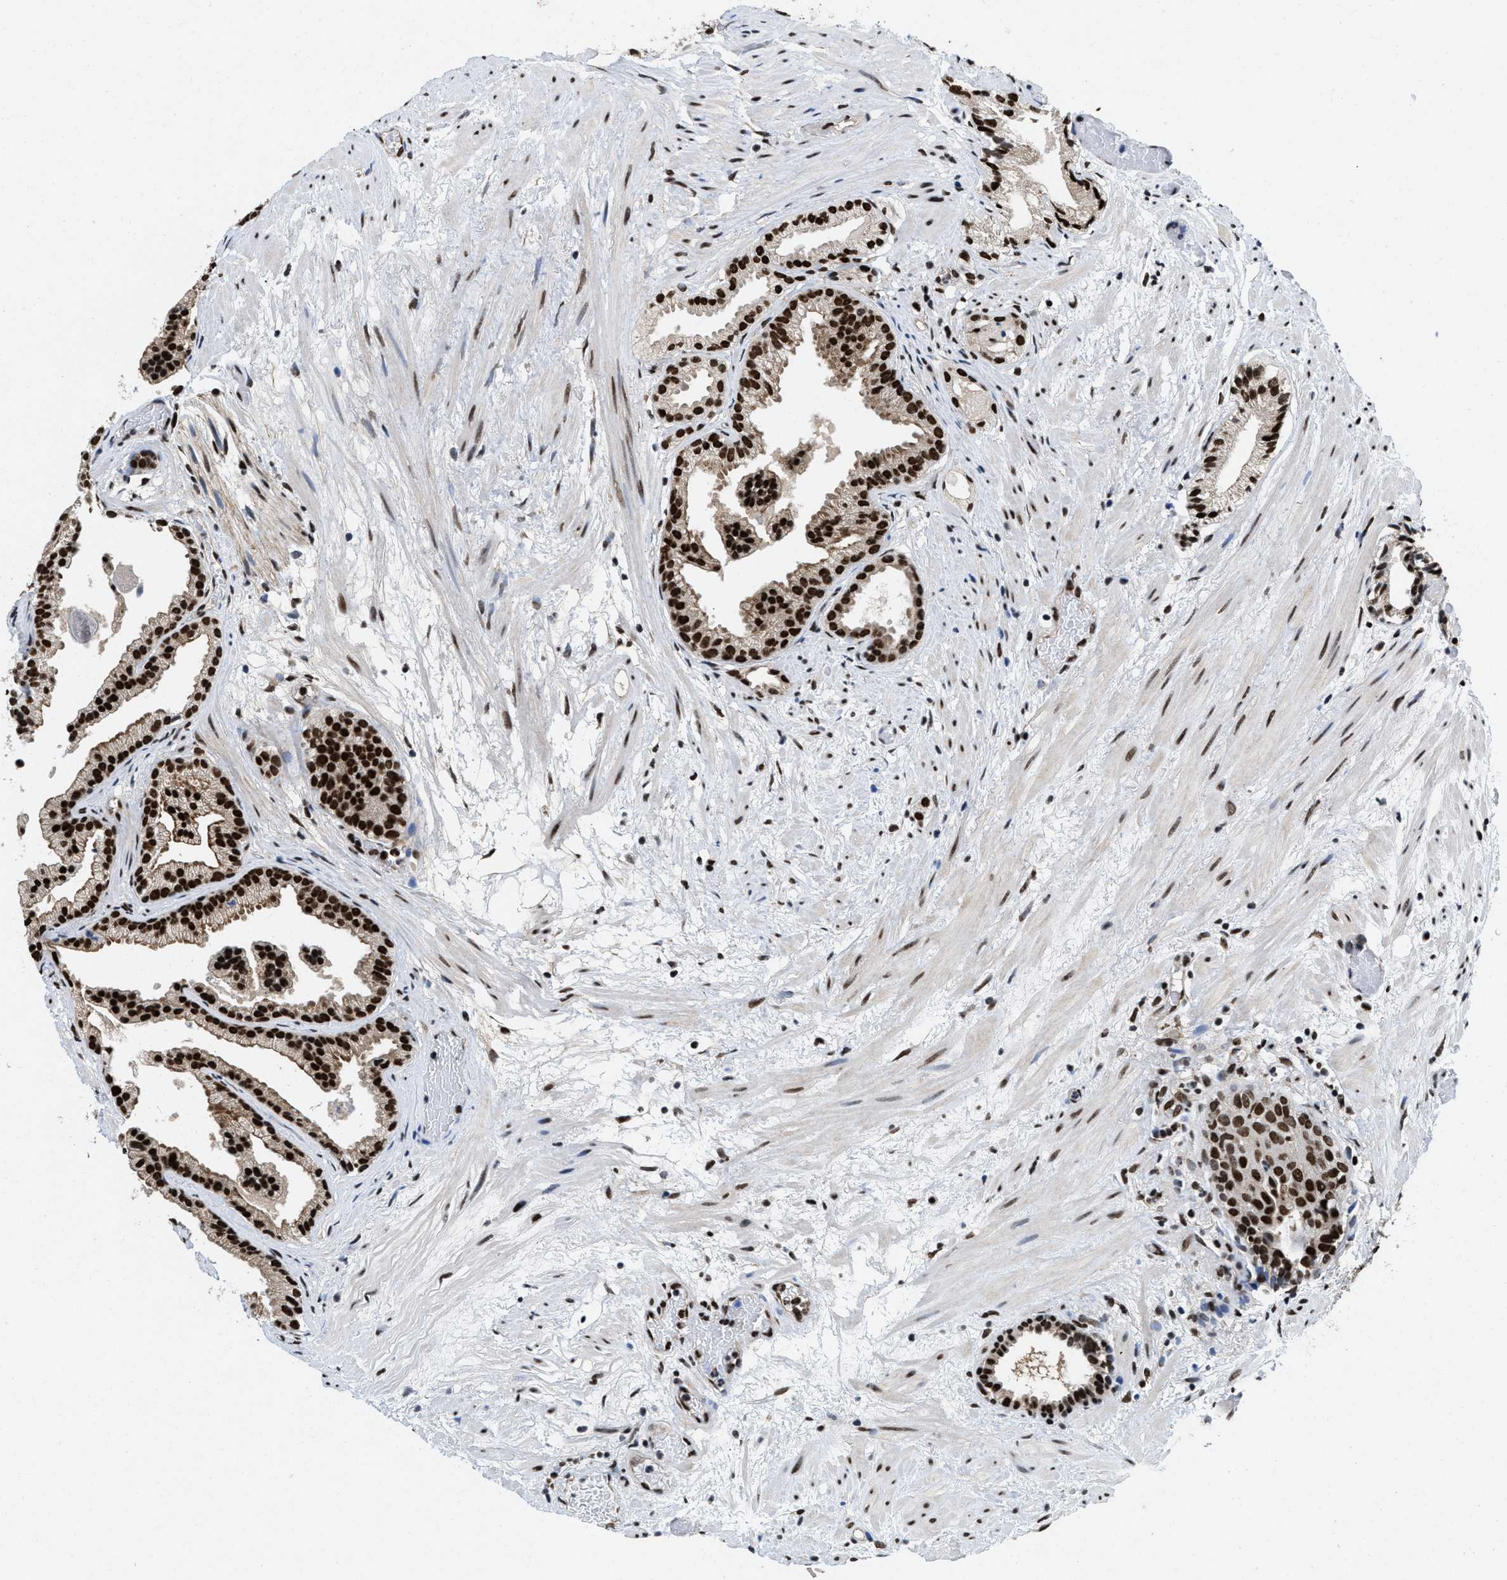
{"staining": {"intensity": "strong", "quantity": ">75%", "location": "nuclear"}, "tissue": "prostate cancer", "cell_type": "Tumor cells", "image_type": "cancer", "snomed": [{"axis": "morphology", "description": "Adenocarcinoma, Low grade"}, {"axis": "topography", "description": "Prostate"}], "caption": "Prostate cancer was stained to show a protein in brown. There is high levels of strong nuclear positivity in about >75% of tumor cells. The protein is shown in brown color, while the nuclei are stained blue.", "gene": "SAFB", "patient": {"sex": "male", "age": 89}}